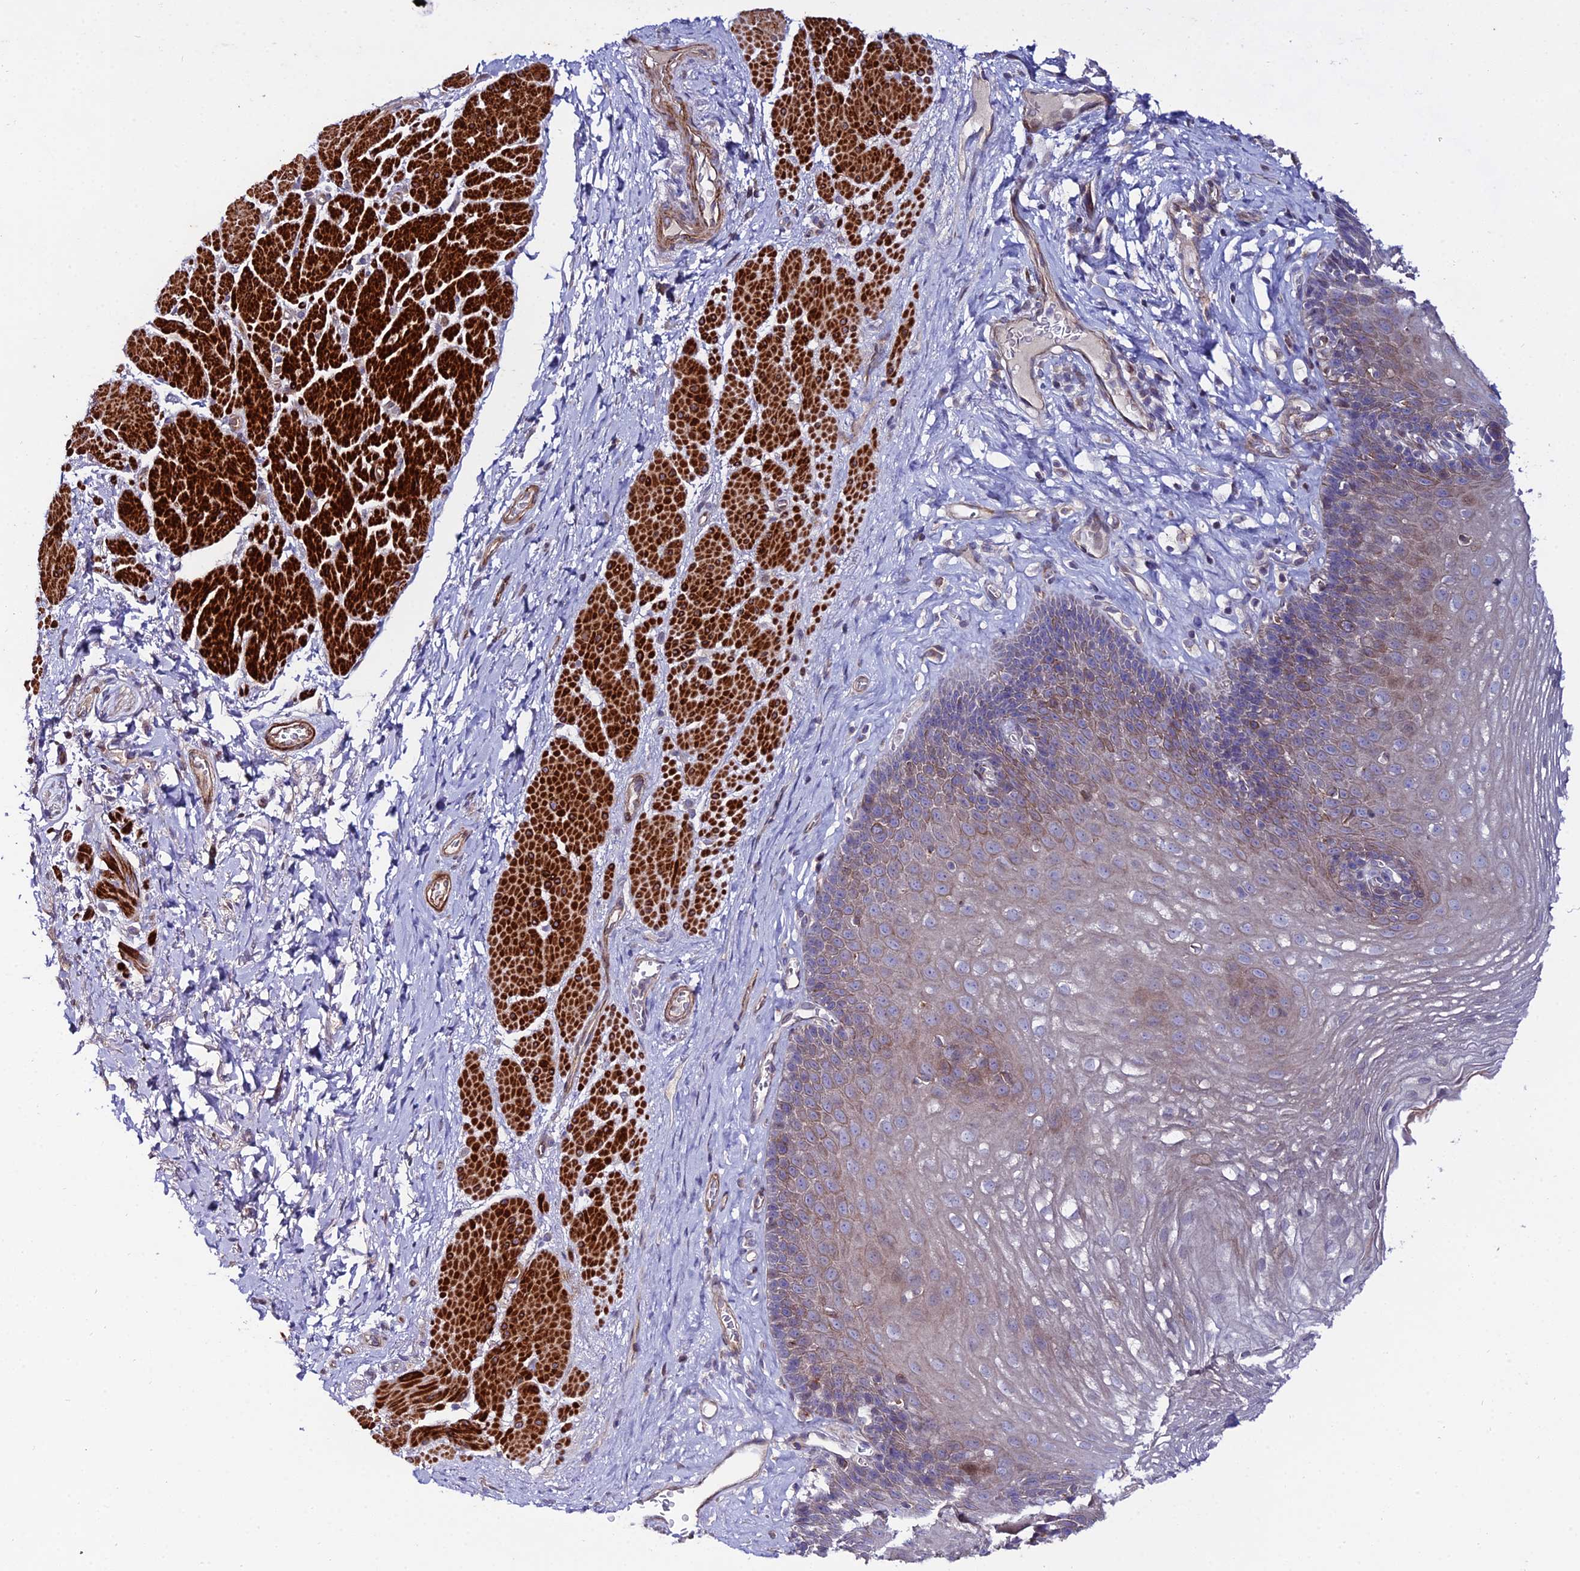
{"staining": {"intensity": "weak", "quantity": "25%-75%", "location": "cytoplasmic/membranous,nuclear"}, "tissue": "esophagus", "cell_type": "Squamous epithelial cells", "image_type": "normal", "snomed": [{"axis": "morphology", "description": "Normal tissue, NOS"}, {"axis": "topography", "description": "Esophagus"}], "caption": "Protein expression analysis of unremarkable human esophagus reveals weak cytoplasmic/membranous,nuclear positivity in approximately 25%-75% of squamous epithelial cells. (brown staining indicates protein expression, while blue staining denotes nuclei).", "gene": "ARL6IP1", "patient": {"sex": "female", "age": 66}}